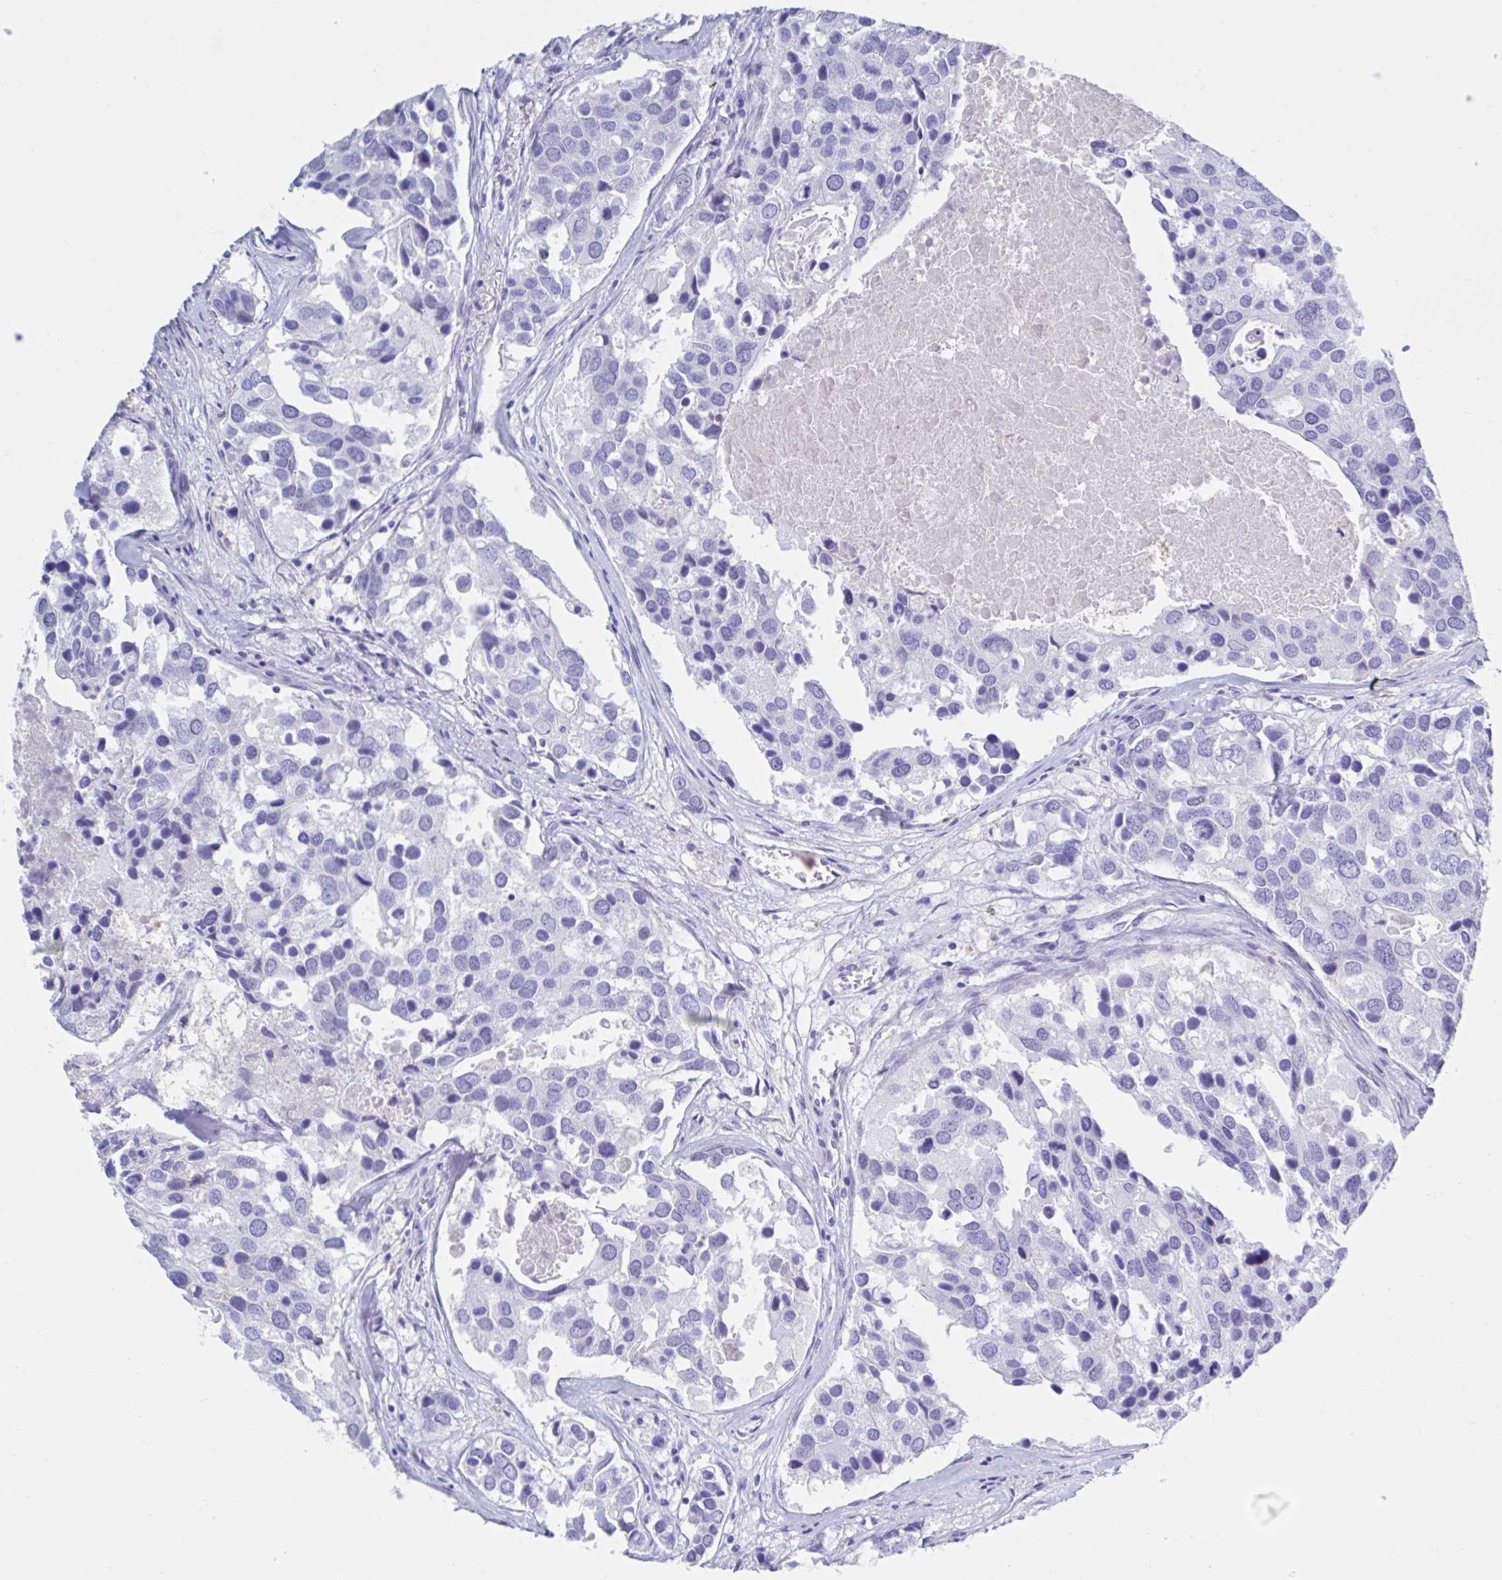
{"staining": {"intensity": "negative", "quantity": "none", "location": "none"}, "tissue": "breast cancer", "cell_type": "Tumor cells", "image_type": "cancer", "snomed": [{"axis": "morphology", "description": "Duct carcinoma"}, {"axis": "topography", "description": "Breast"}], "caption": "Image shows no protein expression in tumor cells of breast cancer (invasive ductal carcinoma) tissue. Brightfield microscopy of immunohistochemistry (IHC) stained with DAB (3,3'-diaminobenzidine) (brown) and hematoxylin (blue), captured at high magnification.", "gene": "DPEP3", "patient": {"sex": "female", "age": 83}}